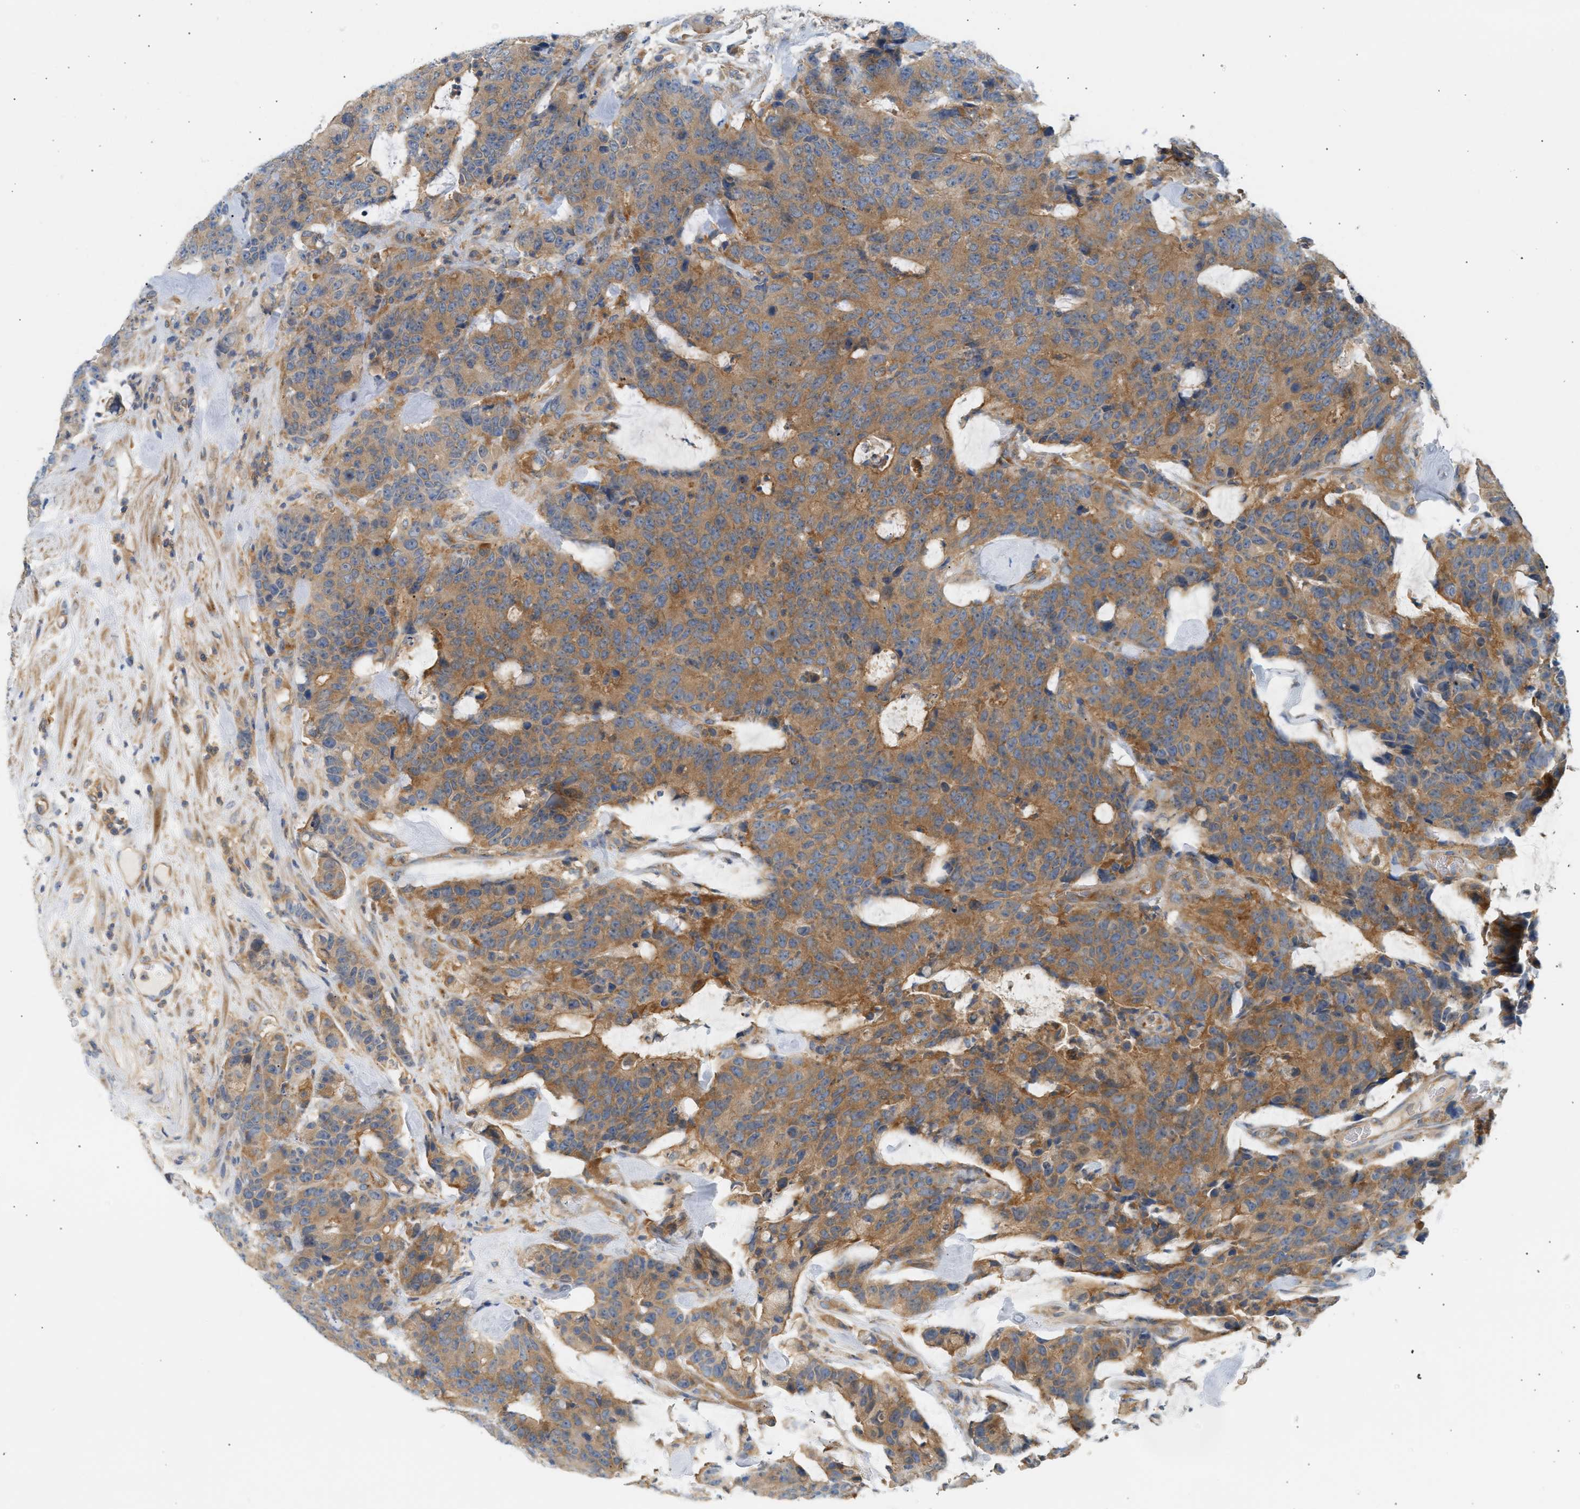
{"staining": {"intensity": "moderate", "quantity": ">75%", "location": "cytoplasmic/membranous"}, "tissue": "colorectal cancer", "cell_type": "Tumor cells", "image_type": "cancer", "snomed": [{"axis": "morphology", "description": "Adenocarcinoma, NOS"}, {"axis": "topography", "description": "Colon"}], "caption": "A micrograph showing moderate cytoplasmic/membranous staining in approximately >75% of tumor cells in colorectal cancer, as visualized by brown immunohistochemical staining.", "gene": "PAFAH1B1", "patient": {"sex": "female", "age": 86}}